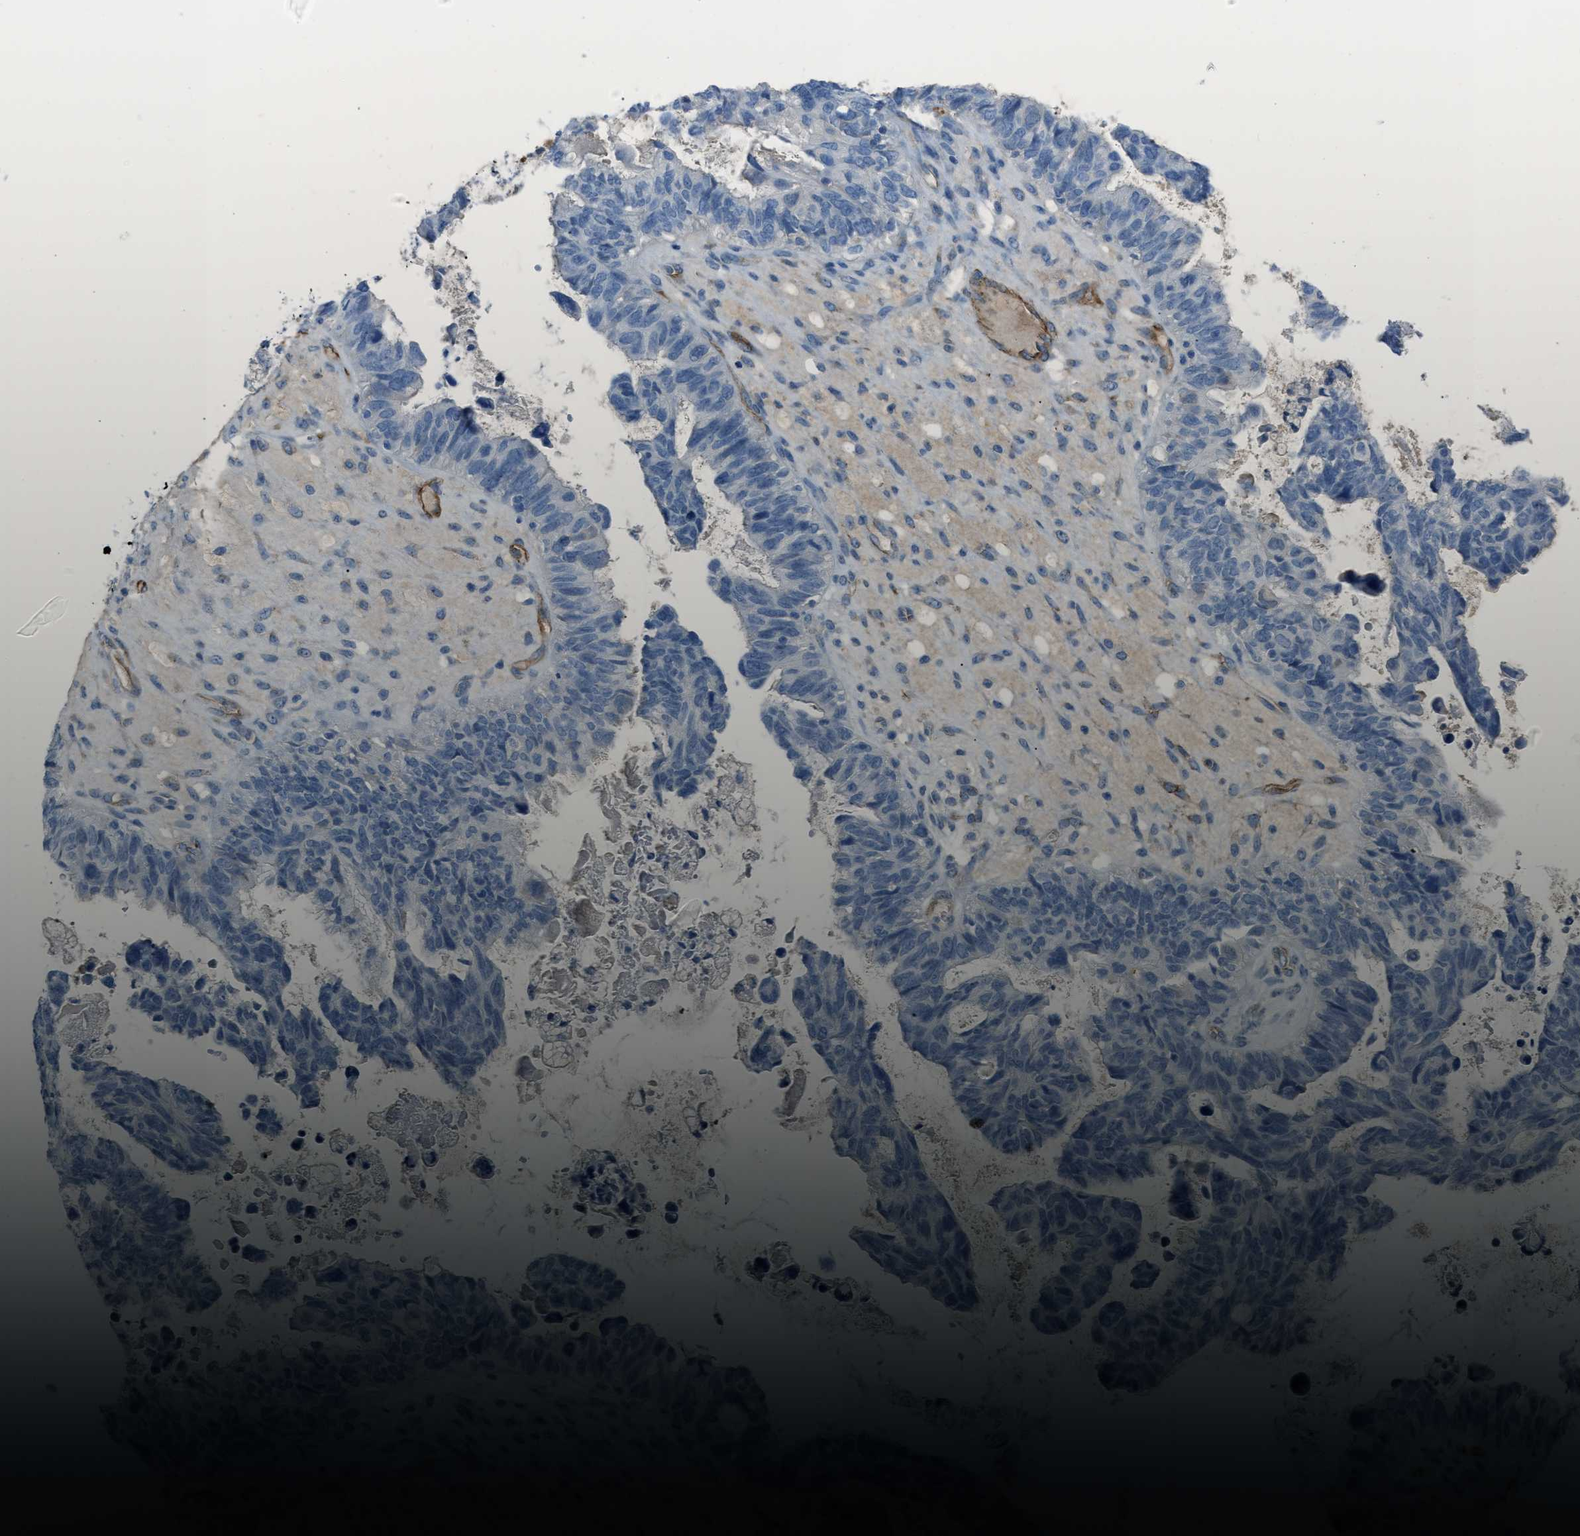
{"staining": {"intensity": "negative", "quantity": "none", "location": "none"}, "tissue": "ovarian cancer", "cell_type": "Tumor cells", "image_type": "cancer", "snomed": [{"axis": "morphology", "description": "Cystadenocarcinoma, serous, NOS"}, {"axis": "topography", "description": "Ovary"}], "caption": "Immunohistochemical staining of human ovarian cancer (serous cystadenocarcinoma) reveals no significant expression in tumor cells.", "gene": "SLC22A15", "patient": {"sex": "female", "age": 79}}